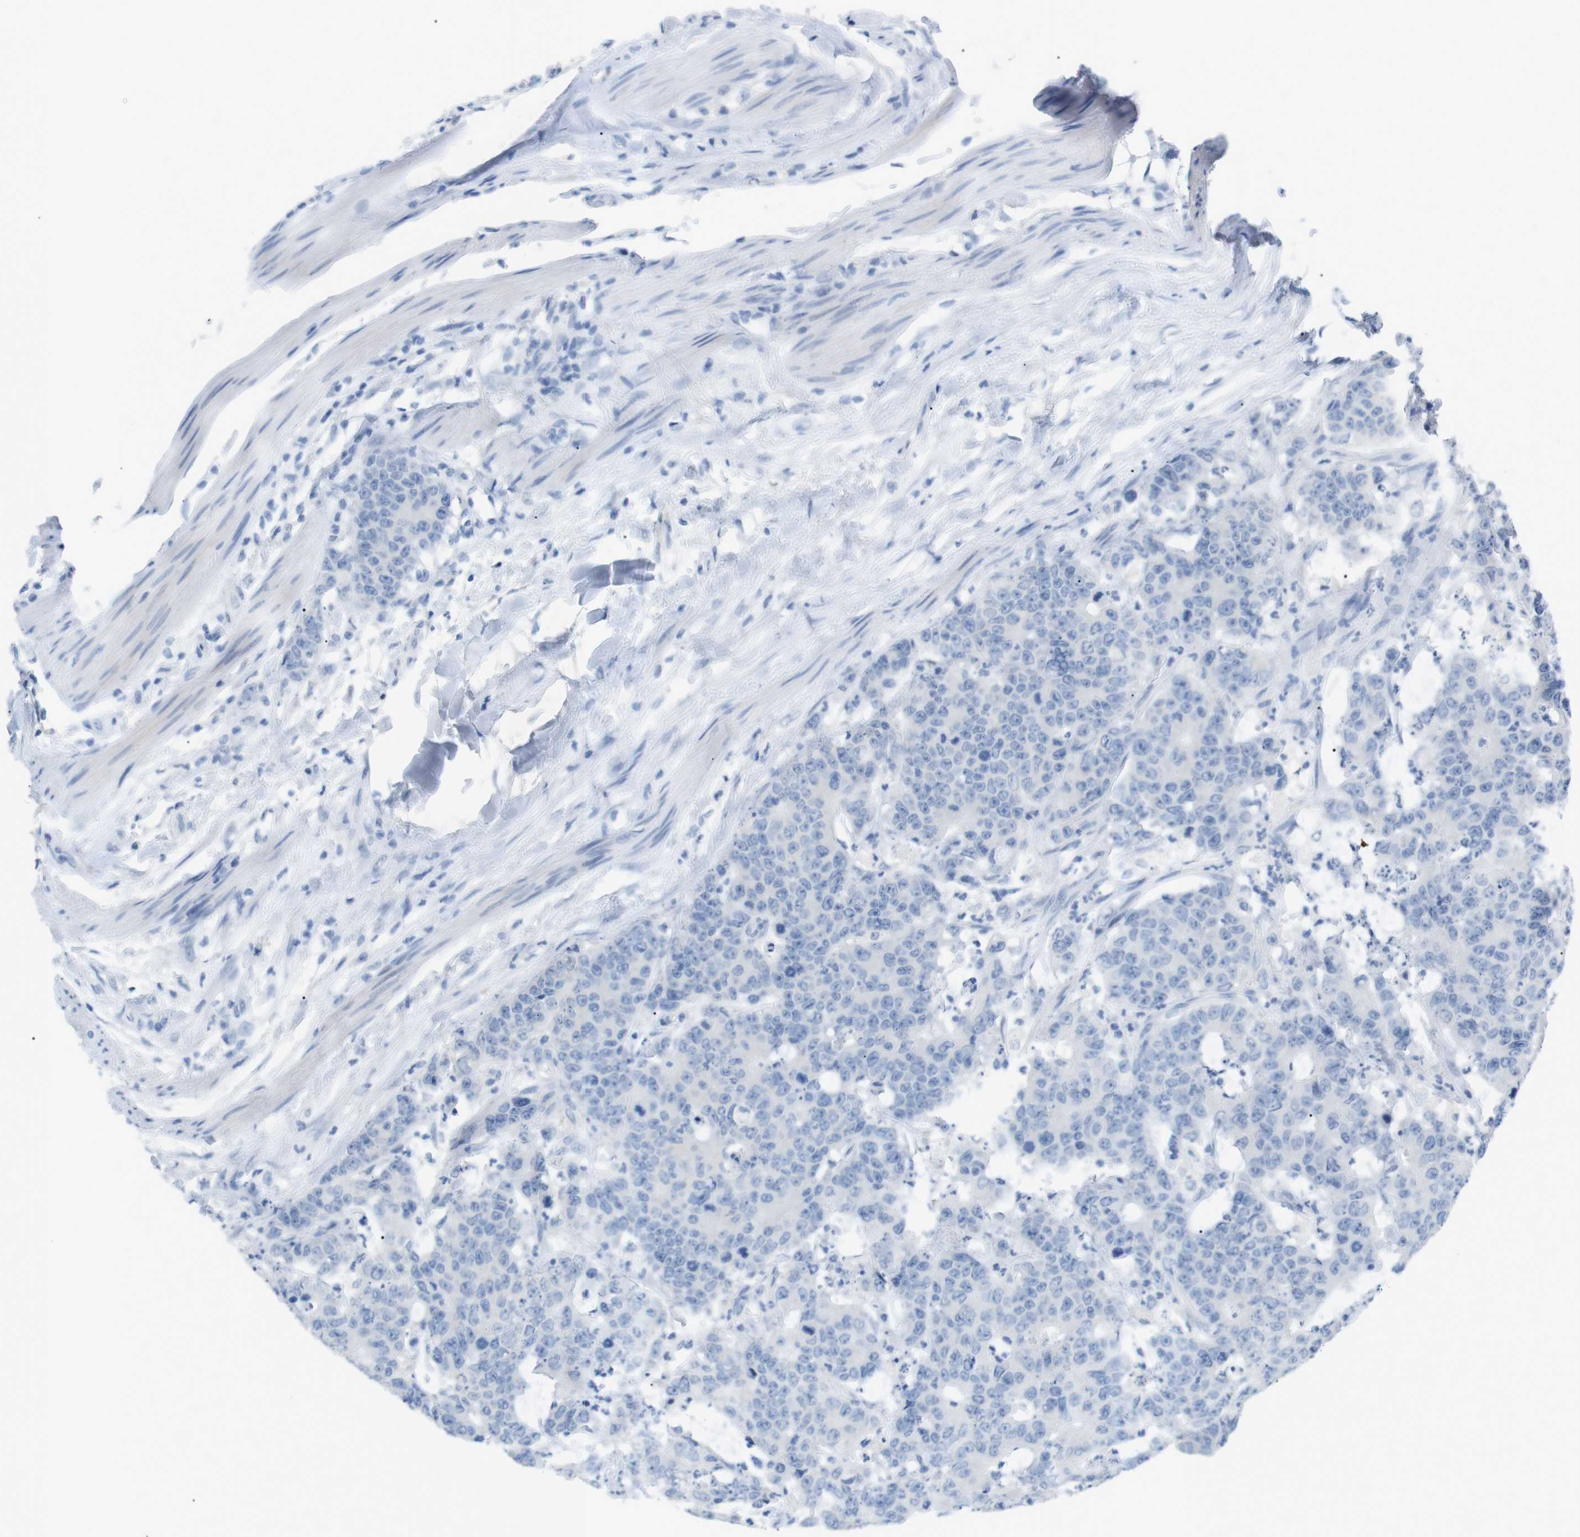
{"staining": {"intensity": "negative", "quantity": "none", "location": "none"}, "tissue": "colorectal cancer", "cell_type": "Tumor cells", "image_type": "cancer", "snomed": [{"axis": "morphology", "description": "Adenocarcinoma, NOS"}, {"axis": "topography", "description": "Colon"}], "caption": "A high-resolution photomicrograph shows immunohistochemistry (IHC) staining of colorectal cancer (adenocarcinoma), which exhibits no significant expression in tumor cells.", "gene": "SALL4", "patient": {"sex": "female", "age": 86}}